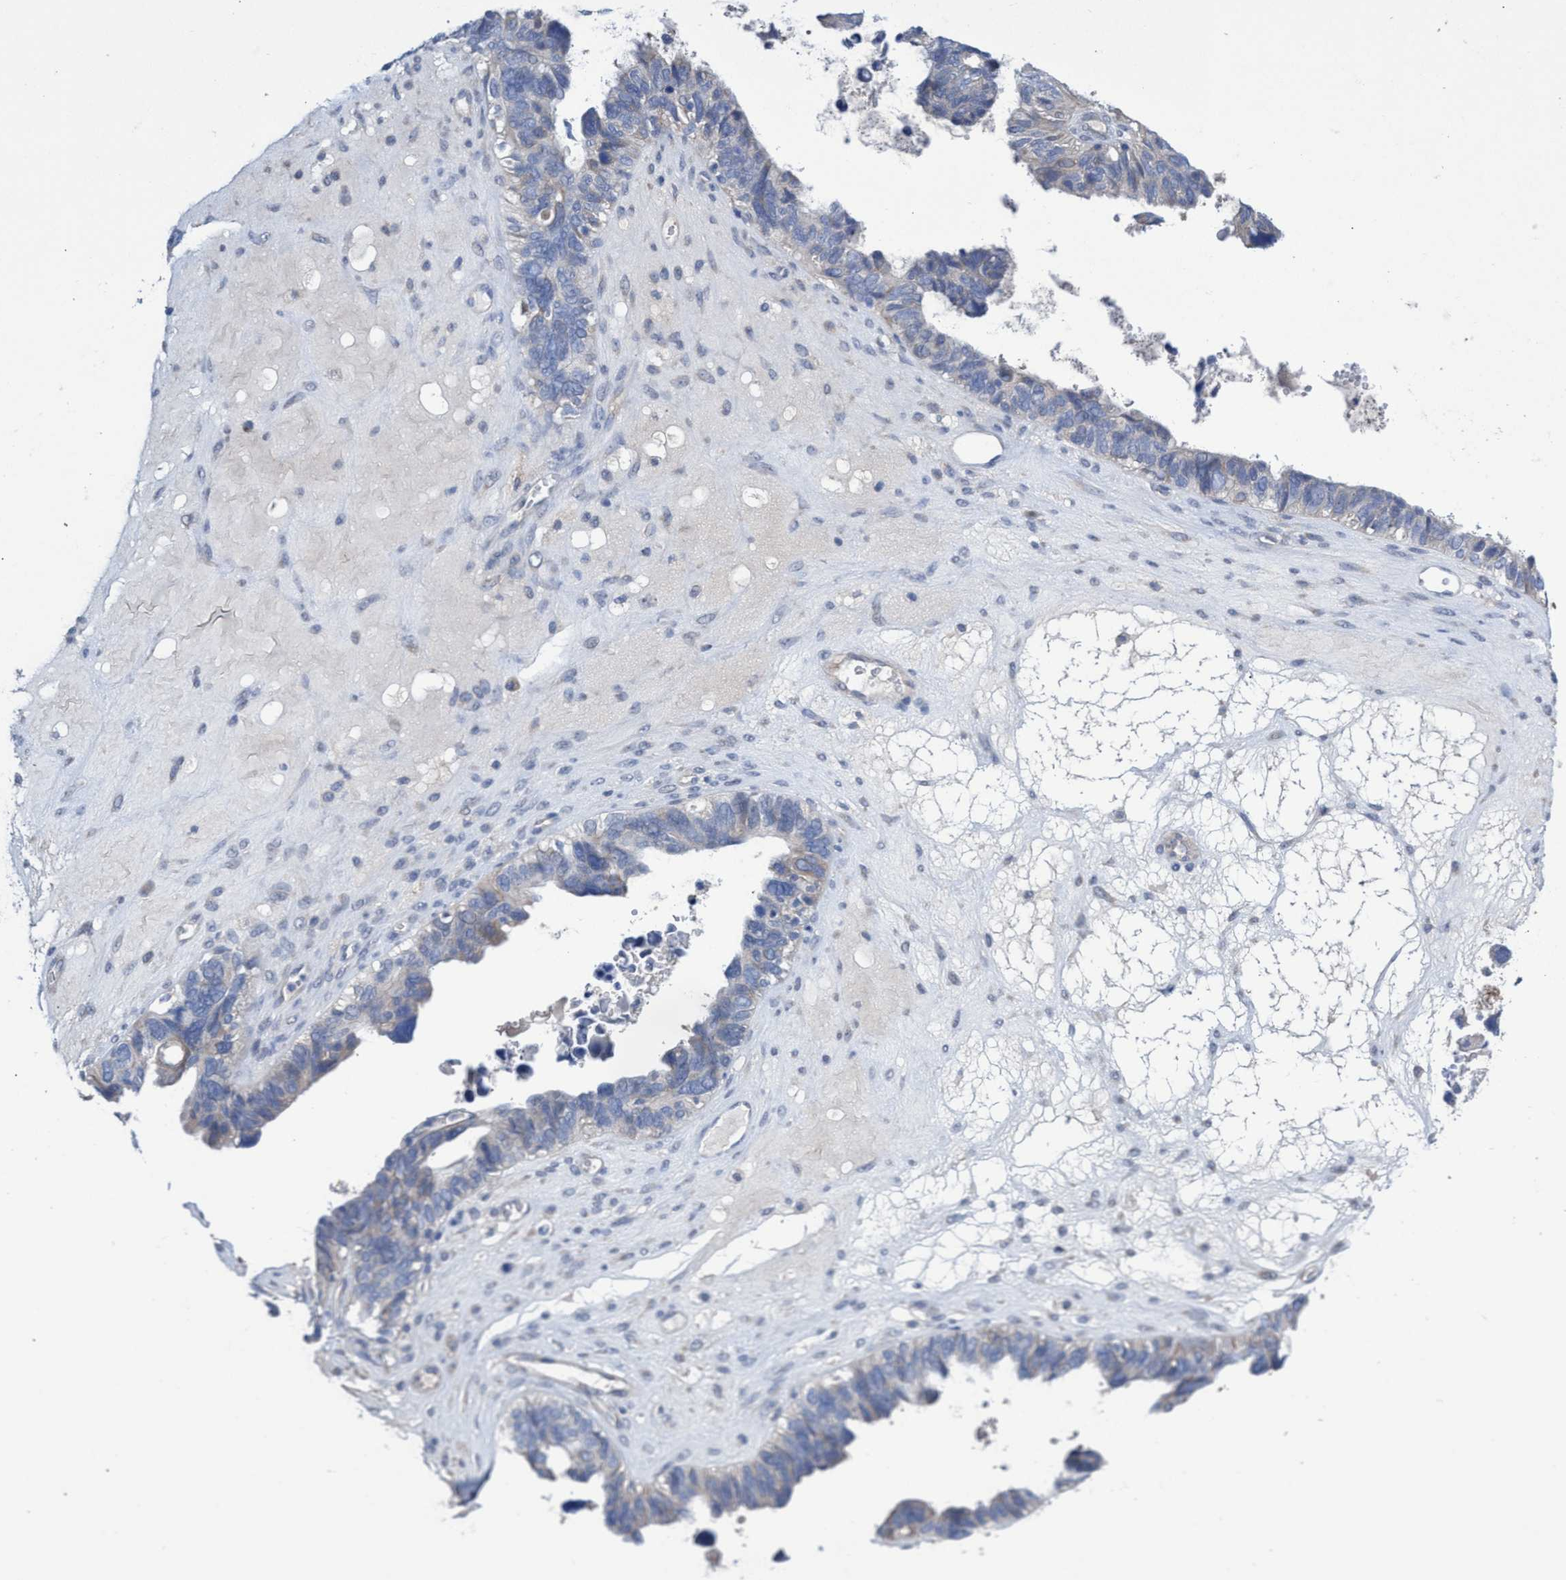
{"staining": {"intensity": "negative", "quantity": "none", "location": "none"}, "tissue": "ovarian cancer", "cell_type": "Tumor cells", "image_type": "cancer", "snomed": [{"axis": "morphology", "description": "Cystadenocarcinoma, serous, NOS"}, {"axis": "topography", "description": "Ovary"}], "caption": "IHC photomicrograph of neoplastic tissue: human serous cystadenocarcinoma (ovarian) stained with DAB shows no significant protein expression in tumor cells.", "gene": "SVEP1", "patient": {"sex": "female", "age": 79}}